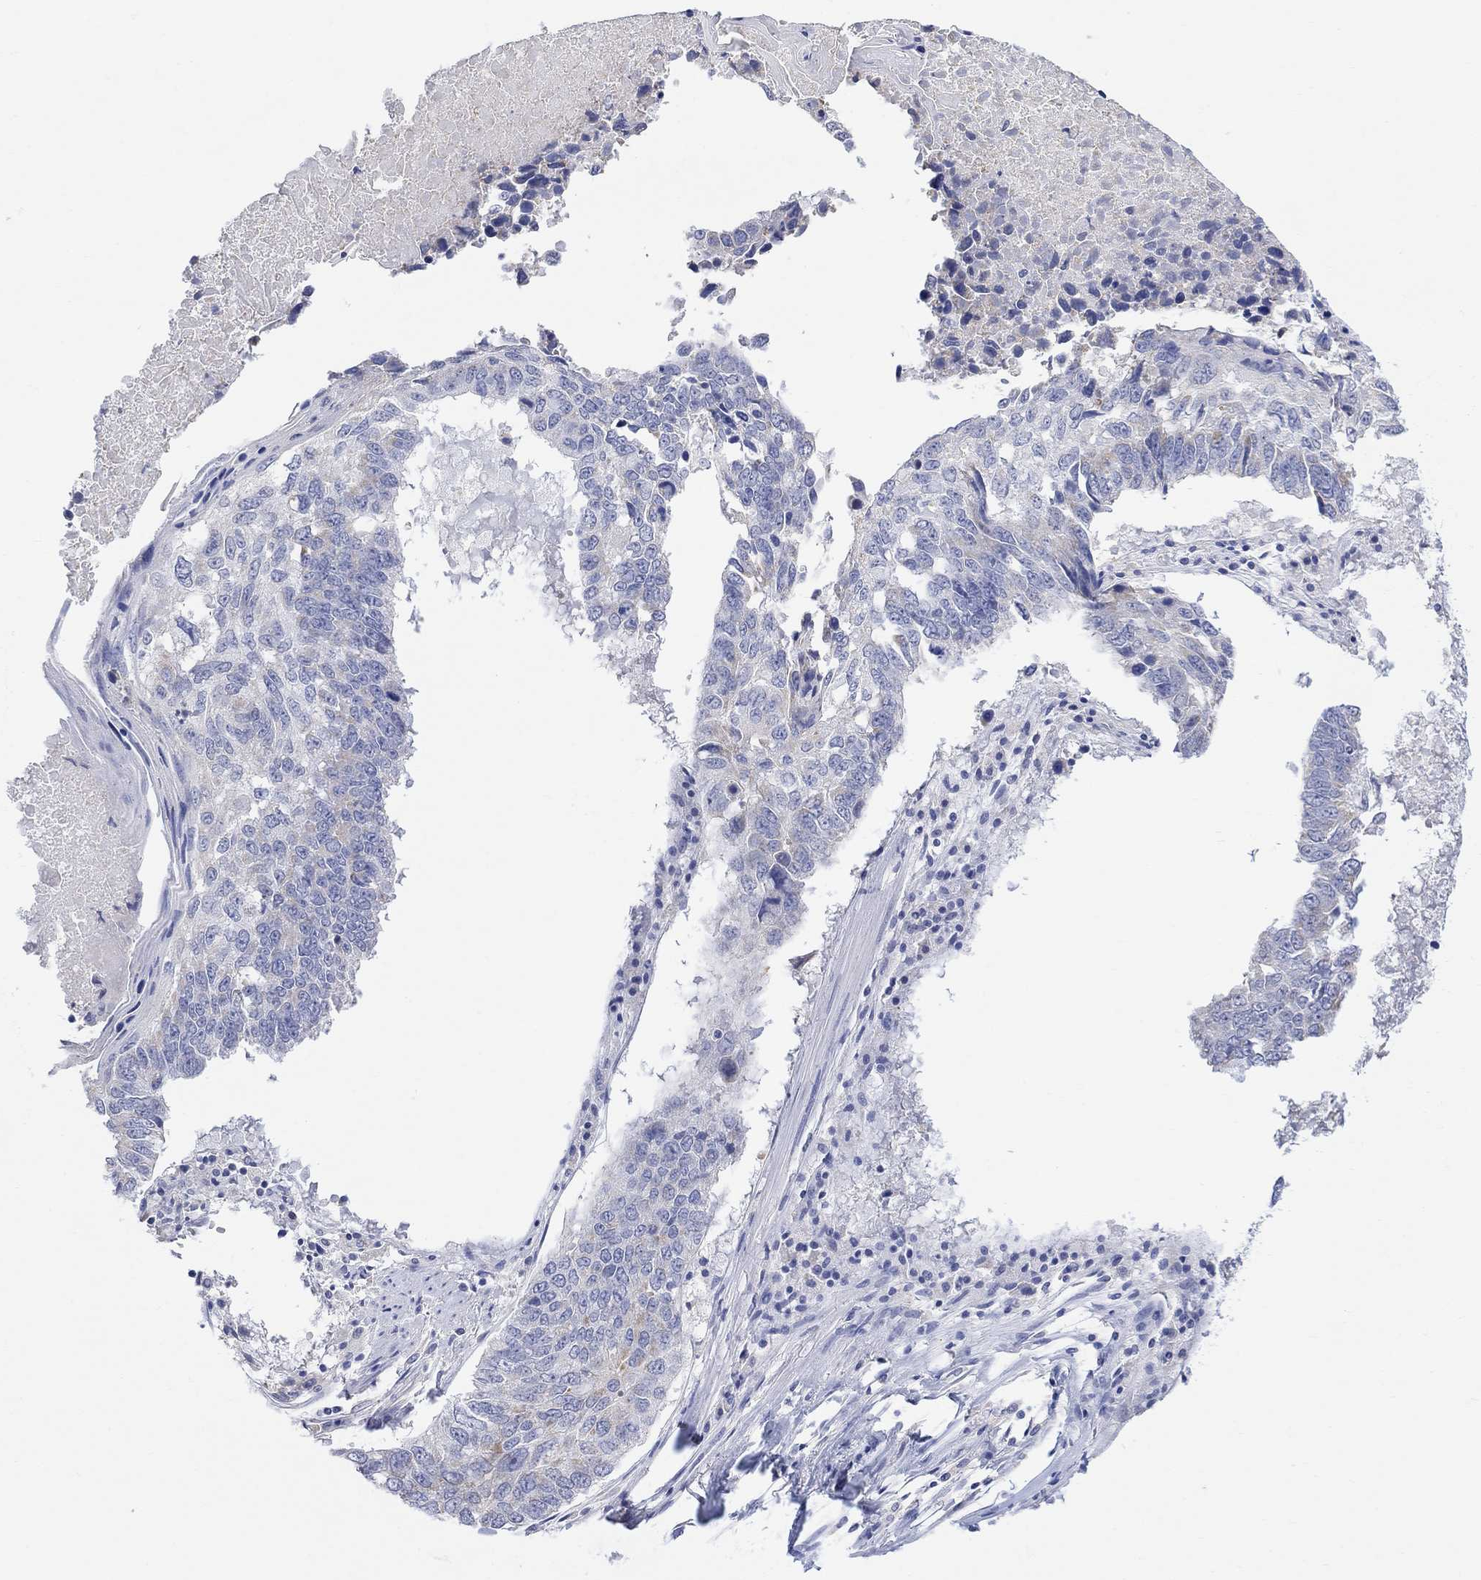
{"staining": {"intensity": "negative", "quantity": "none", "location": "none"}, "tissue": "lung cancer", "cell_type": "Tumor cells", "image_type": "cancer", "snomed": [{"axis": "morphology", "description": "Squamous cell carcinoma, NOS"}, {"axis": "topography", "description": "Lung"}], "caption": "The IHC photomicrograph has no significant expression in tumor cells of lung squamous cell carcinoma tissue.", "gene": "FBP2", "patient": {"sex": "male", "age": 73}}